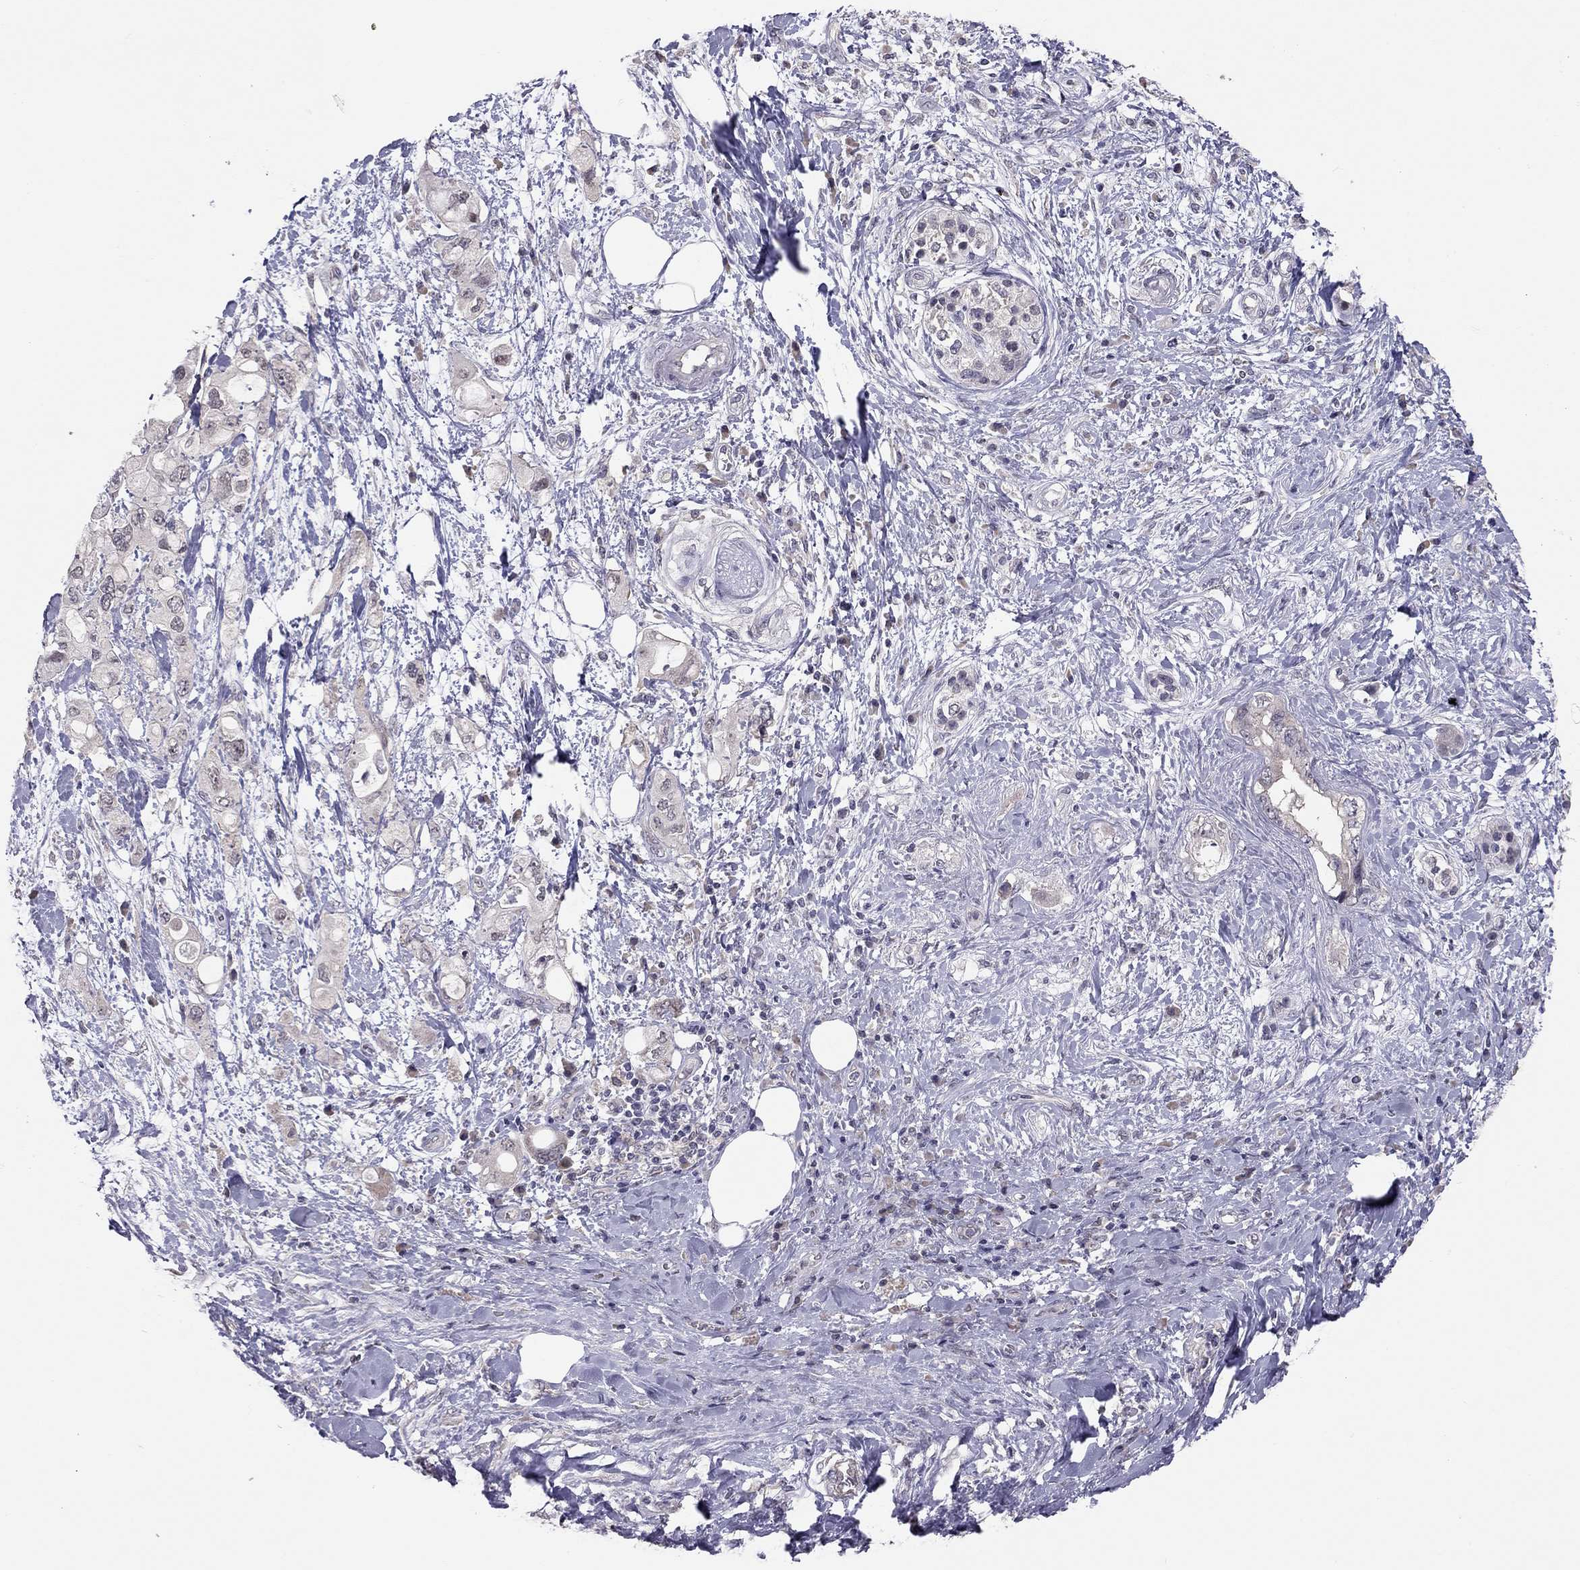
{"staining": {"intensity": "negative", "quantity": "none", "location": "none"}, "tissue": "pancreatic cancer", "cell_type": "Tumor cells", "image_type": "cancer", "snomed": [{"axis": "morphology", "description": "Adenocarcinoma, NOS"}, {"axis": "topography", "description": "Pancreas"}], "caption": "Human pancreatic cancer (adenocarcinoma) stained for a protein using IHC reveals no positivity in tumor cells.", "gene": "HSF2BP", "patient": {"sex": "female", "age": 56}}